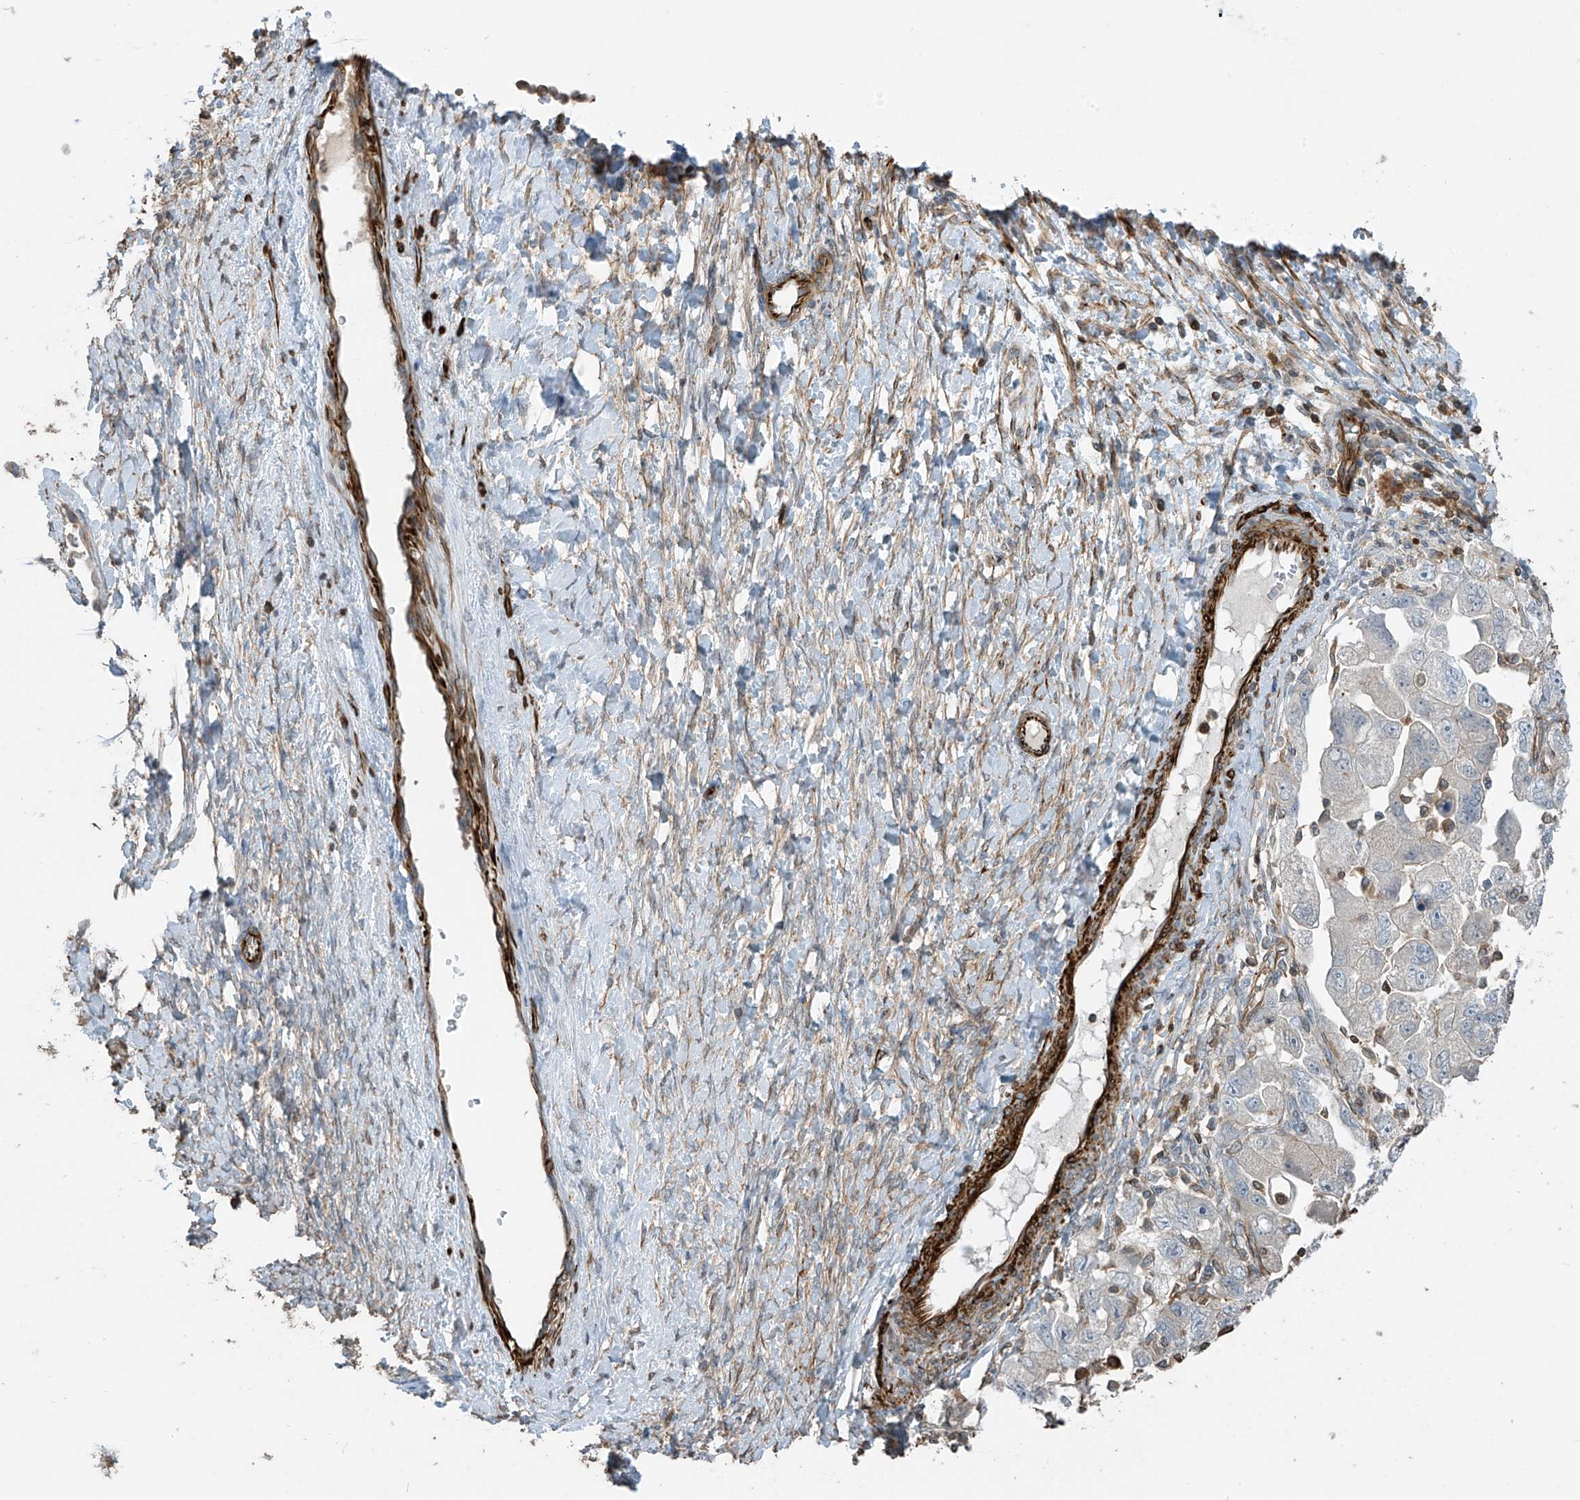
{"staining": {"intensity": "weak", "quantity": "25%-75%", "location": "cytoplasmic/membranous"}, "tissue": "ovarian cancer", "cell_type": "Tumor cells", "image_type": "cancer", "snomed": [{"axis": "morphology", "description": "Carcinoma, NOS"}, {"axis": "morphology", "description": "Cystadenocarcinoma, serous, NOS"}, {"axis": "topography", "description": "Ovary"}], "caption": "Immunohistochemical staining of ovarian carcinoma demonstrates low levels of weak cytoplasmic/membranous protein positivity in approximately 25%-75% of tumor cells.", "gene": "SH3BGRL3", "patient": {"sex": "female", "age": 69}}